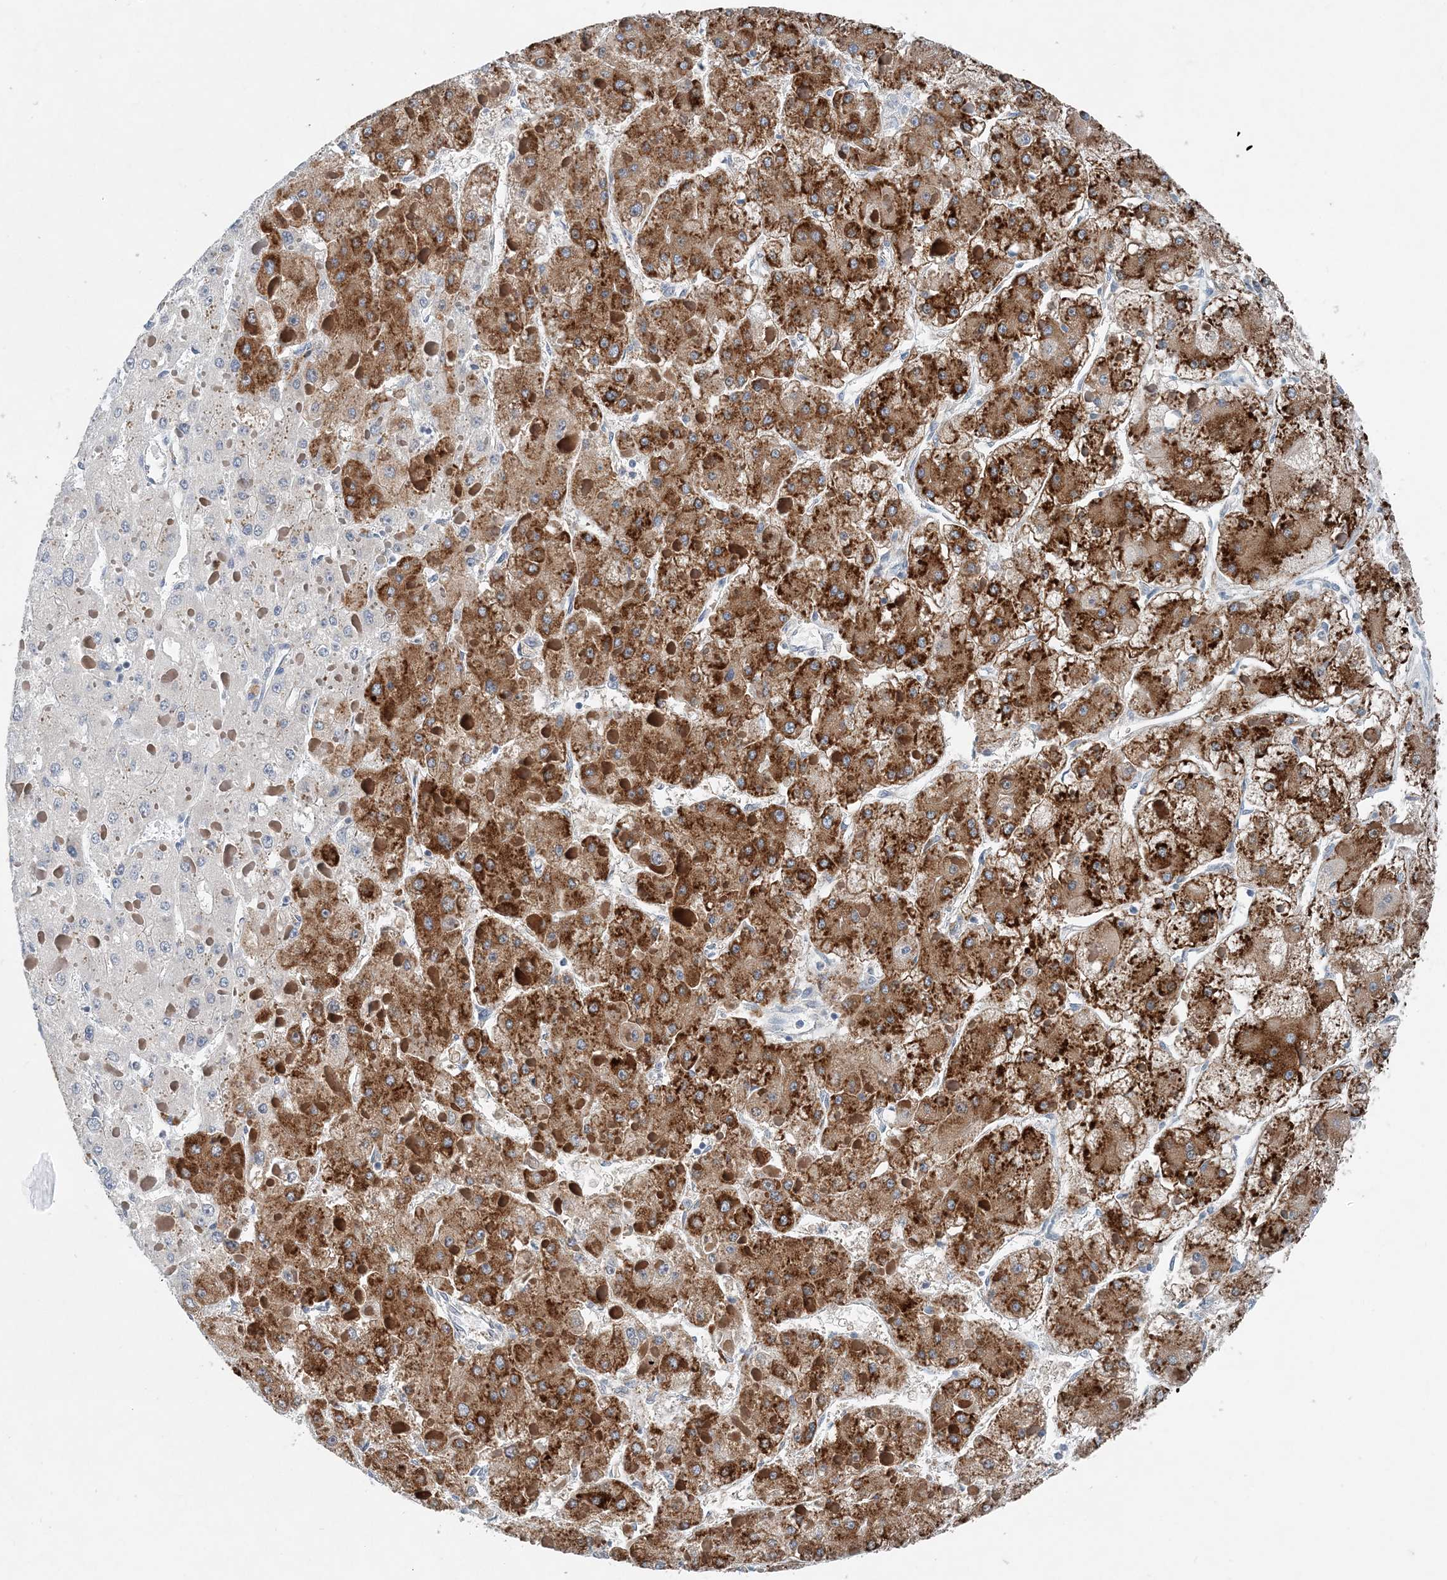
{"staining": {"intensity": "strong", "quantity": ">75%", "location": "cytoplasmic/membranous"}, "tissue": "liver cancer", "cell_type": "Tumor cells", "image_type": "cancer", "snomed": [{"axis": "morphology", "description": "Carcinoma, Hepatocellular, NOS"}, {"axis": "topography", "description": "Liver"}], "caption": "Immunohistochemistry of human liver cancer reveals high levels of strong cytoplasmic/membranous staining in approximately >75% of tumor cells.", "gene": "EEF1A2", "patient": {"sex": "female", "age": 73}}